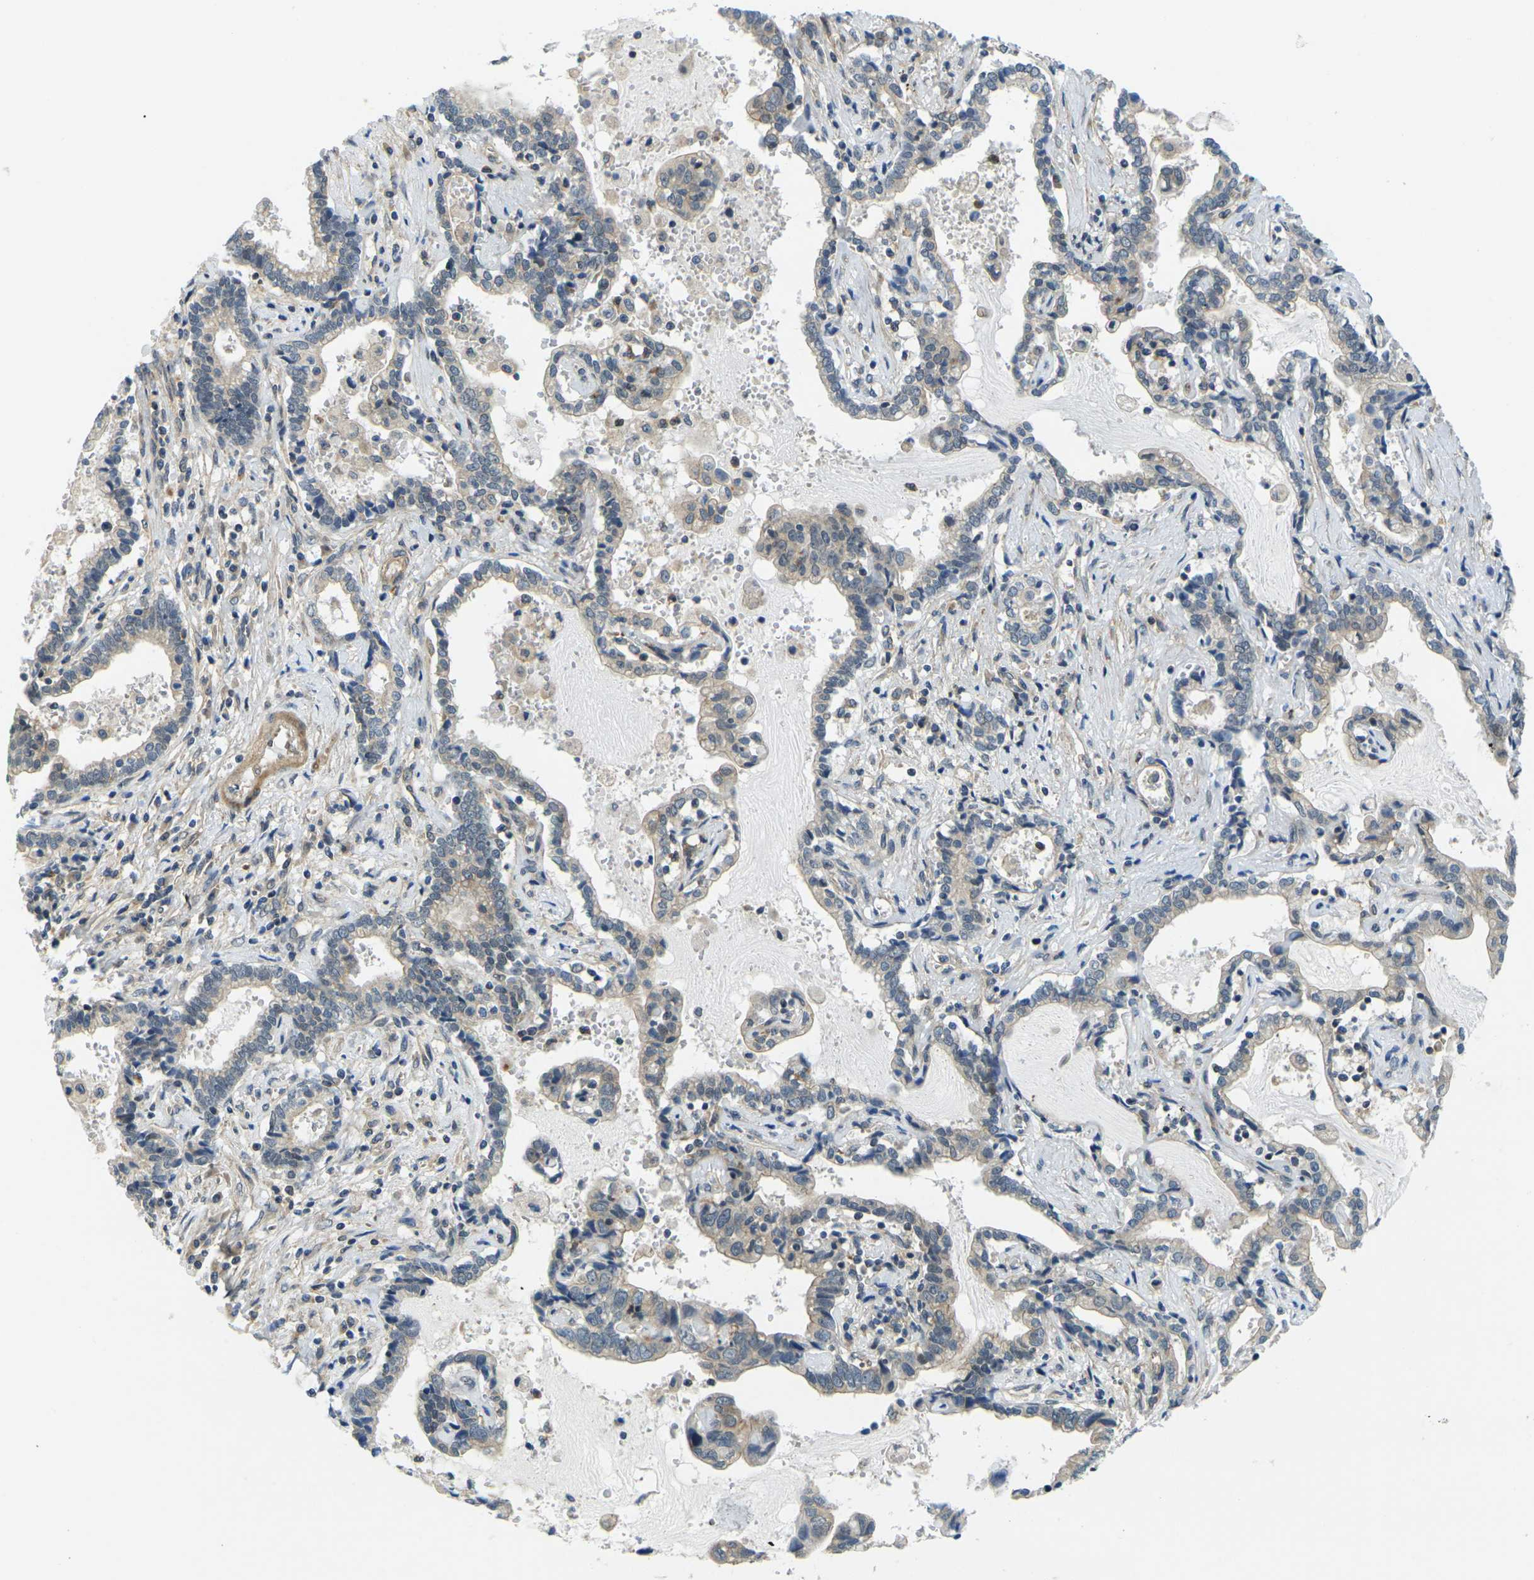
{"staining": {"intensity": "weak", "quantity": "<25%", "location": "cytoplasmic/membranous"}, "tissue": "liver cancer", "cell_type": "Tumor cells", "image_type": "cancer", "snomed": [{"axis": "morphology", "description": "Cholangiocarcinoma"}, {"axis": "topography", "description": "Liver"}], "caption": "This is an IHC histopathology image of liver cancer. There is no staining in tumor cells.", "gene": "KCTD10", "patient": {"sex": "male", "age": 57}}